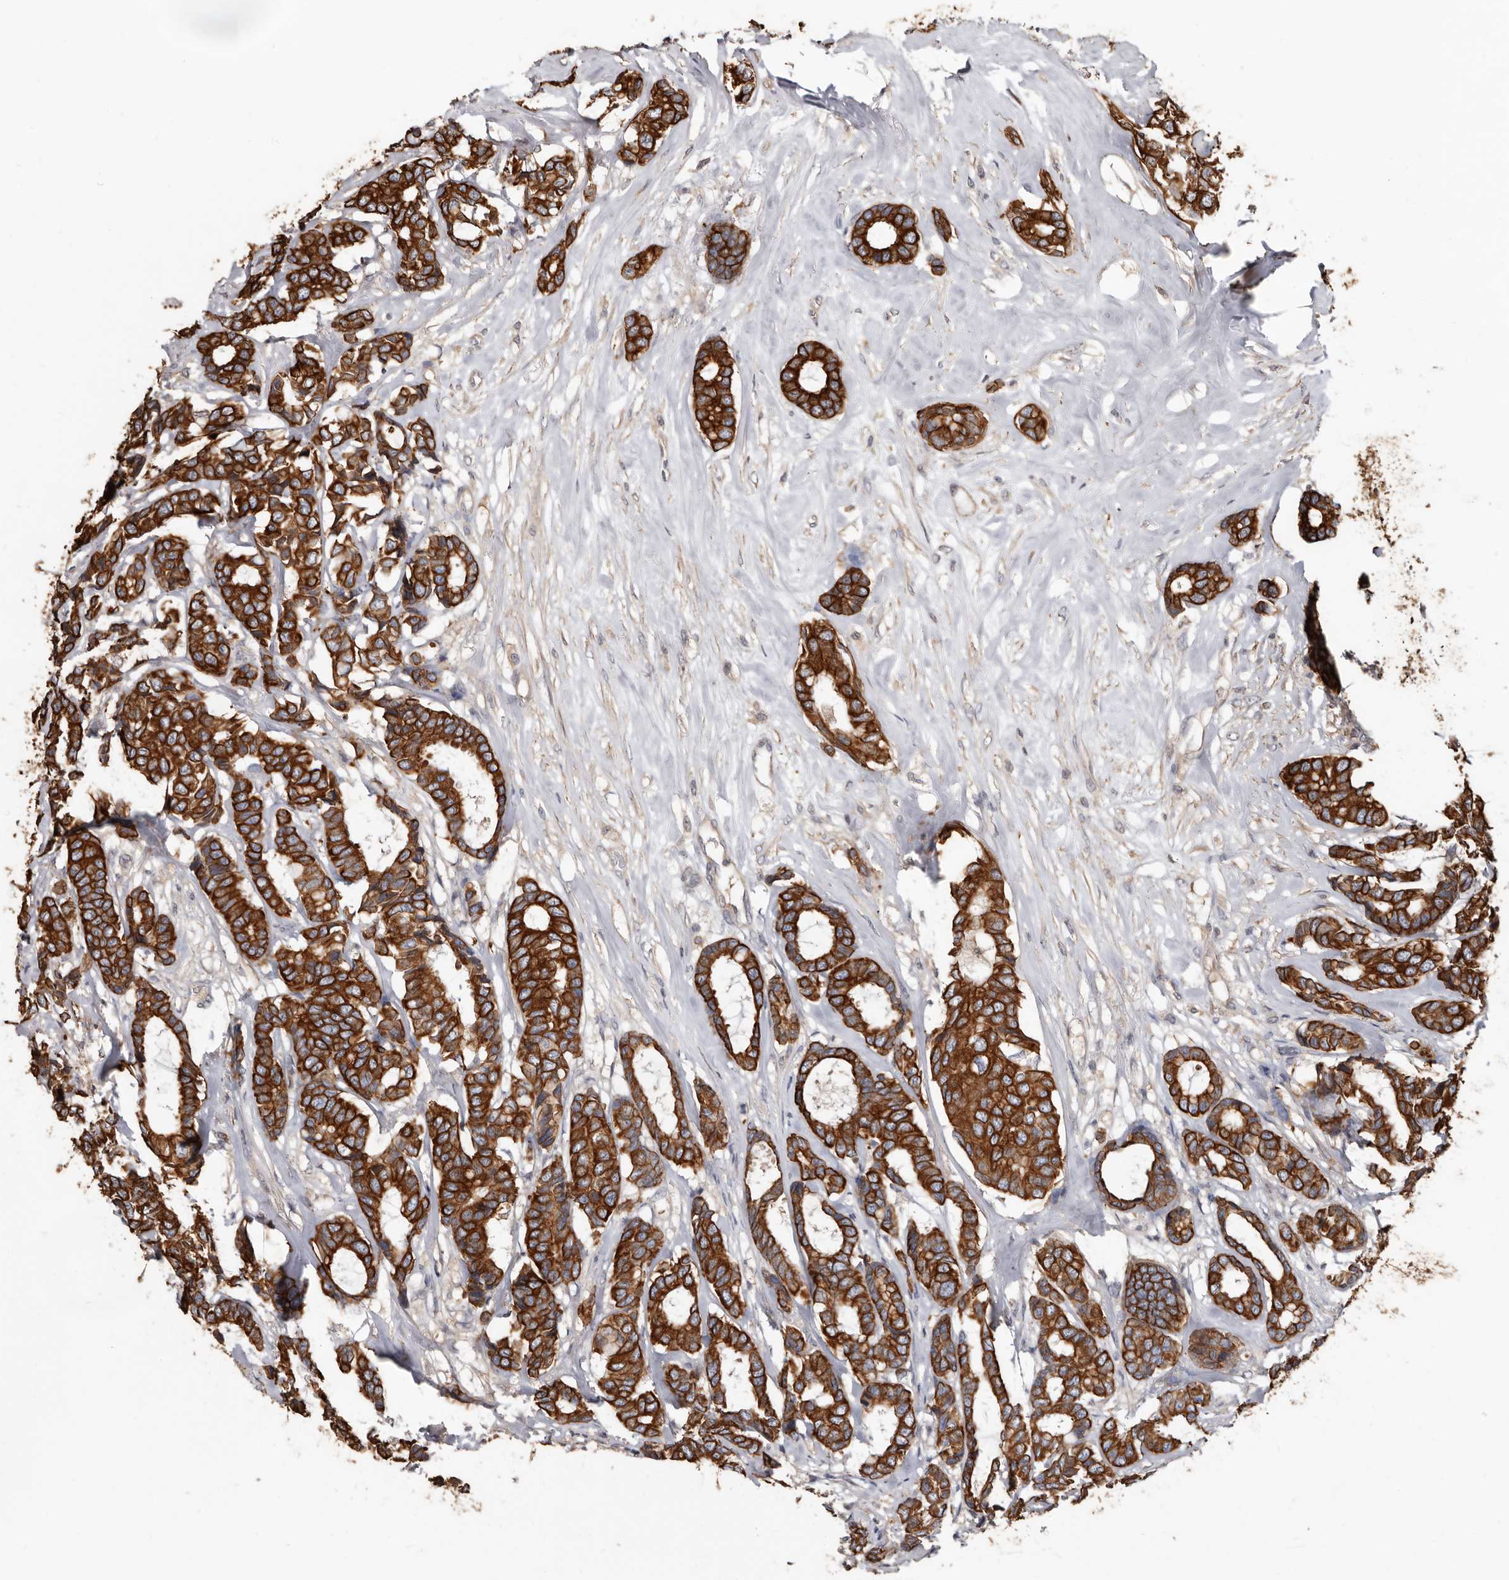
{"staining": {"intensity": "strong", "quantity": ">75%", "location": "cytoplasmic/membranous"}, "tissue": "breast cancer", "cell_type": "Tumor cells", "image_type": "cancer", "snomed": [{"axis": "morphology", "description": "Duct carcinoma"}, {"axis": "topography", "description": "Breast"}], "caption": "Breast cancer stained with a protein marker shows strong staining in tumor cells.", "gene": "MRPL18", "patient": {"sex": "female", "age": 87}}